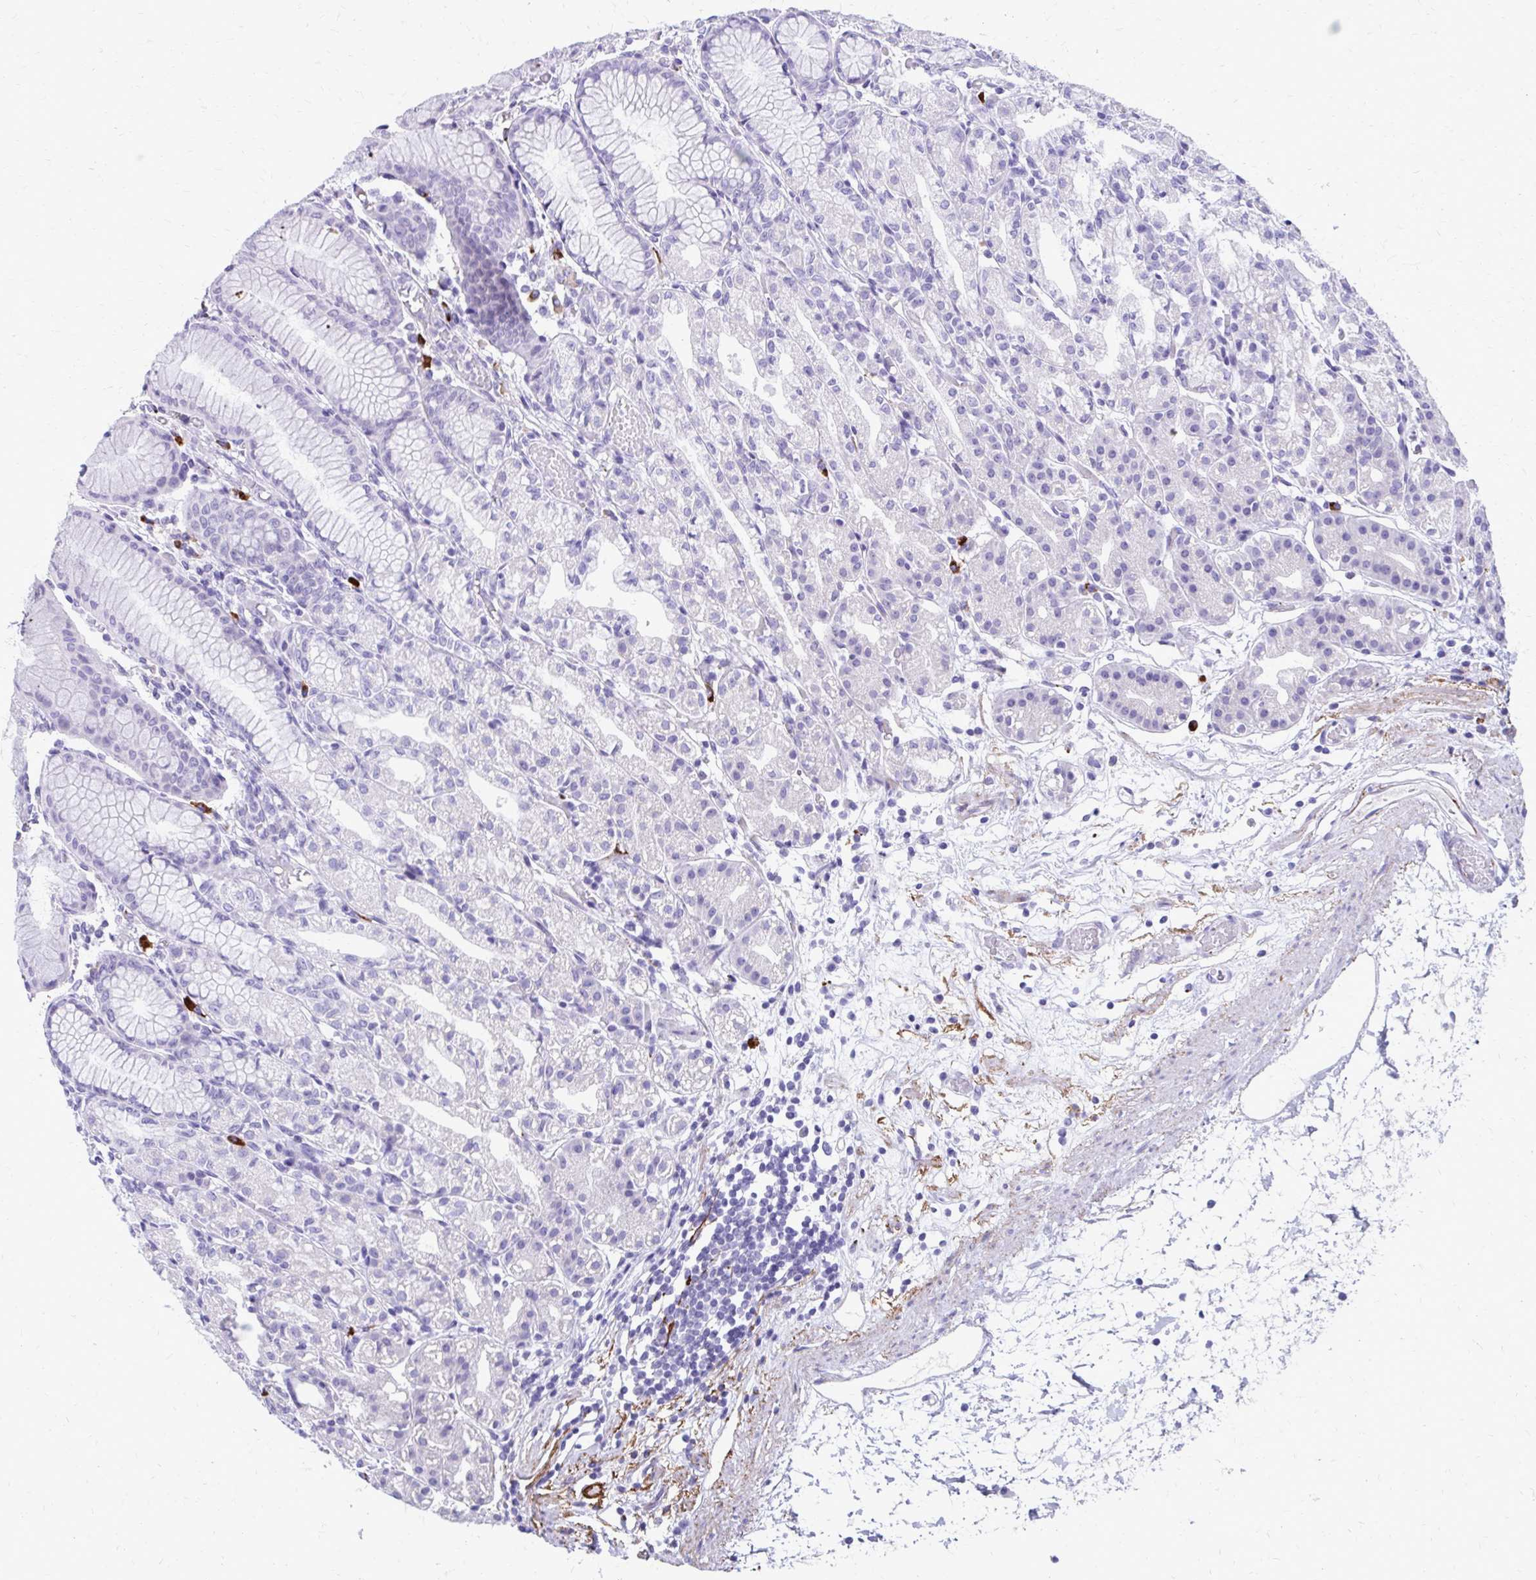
{"staining": {"intensity": "negative", "quantity": "none", "location": "none"}, "tissue": "stomach", "cell_type": "Glandular cells", "image_type": "normal", "snomed": [{"axis": "morphology", "description": "Normal tissue, NOS"}, {"axis": "topography", "description": "Stomach"}], "caption": "This is an immunohistochemistry (IHC) histopathology image of unremarkable human stomach. There is no expression in glandular cells.", "gene": "SATL1", "patient": {"sex": "female", "age": 57}}